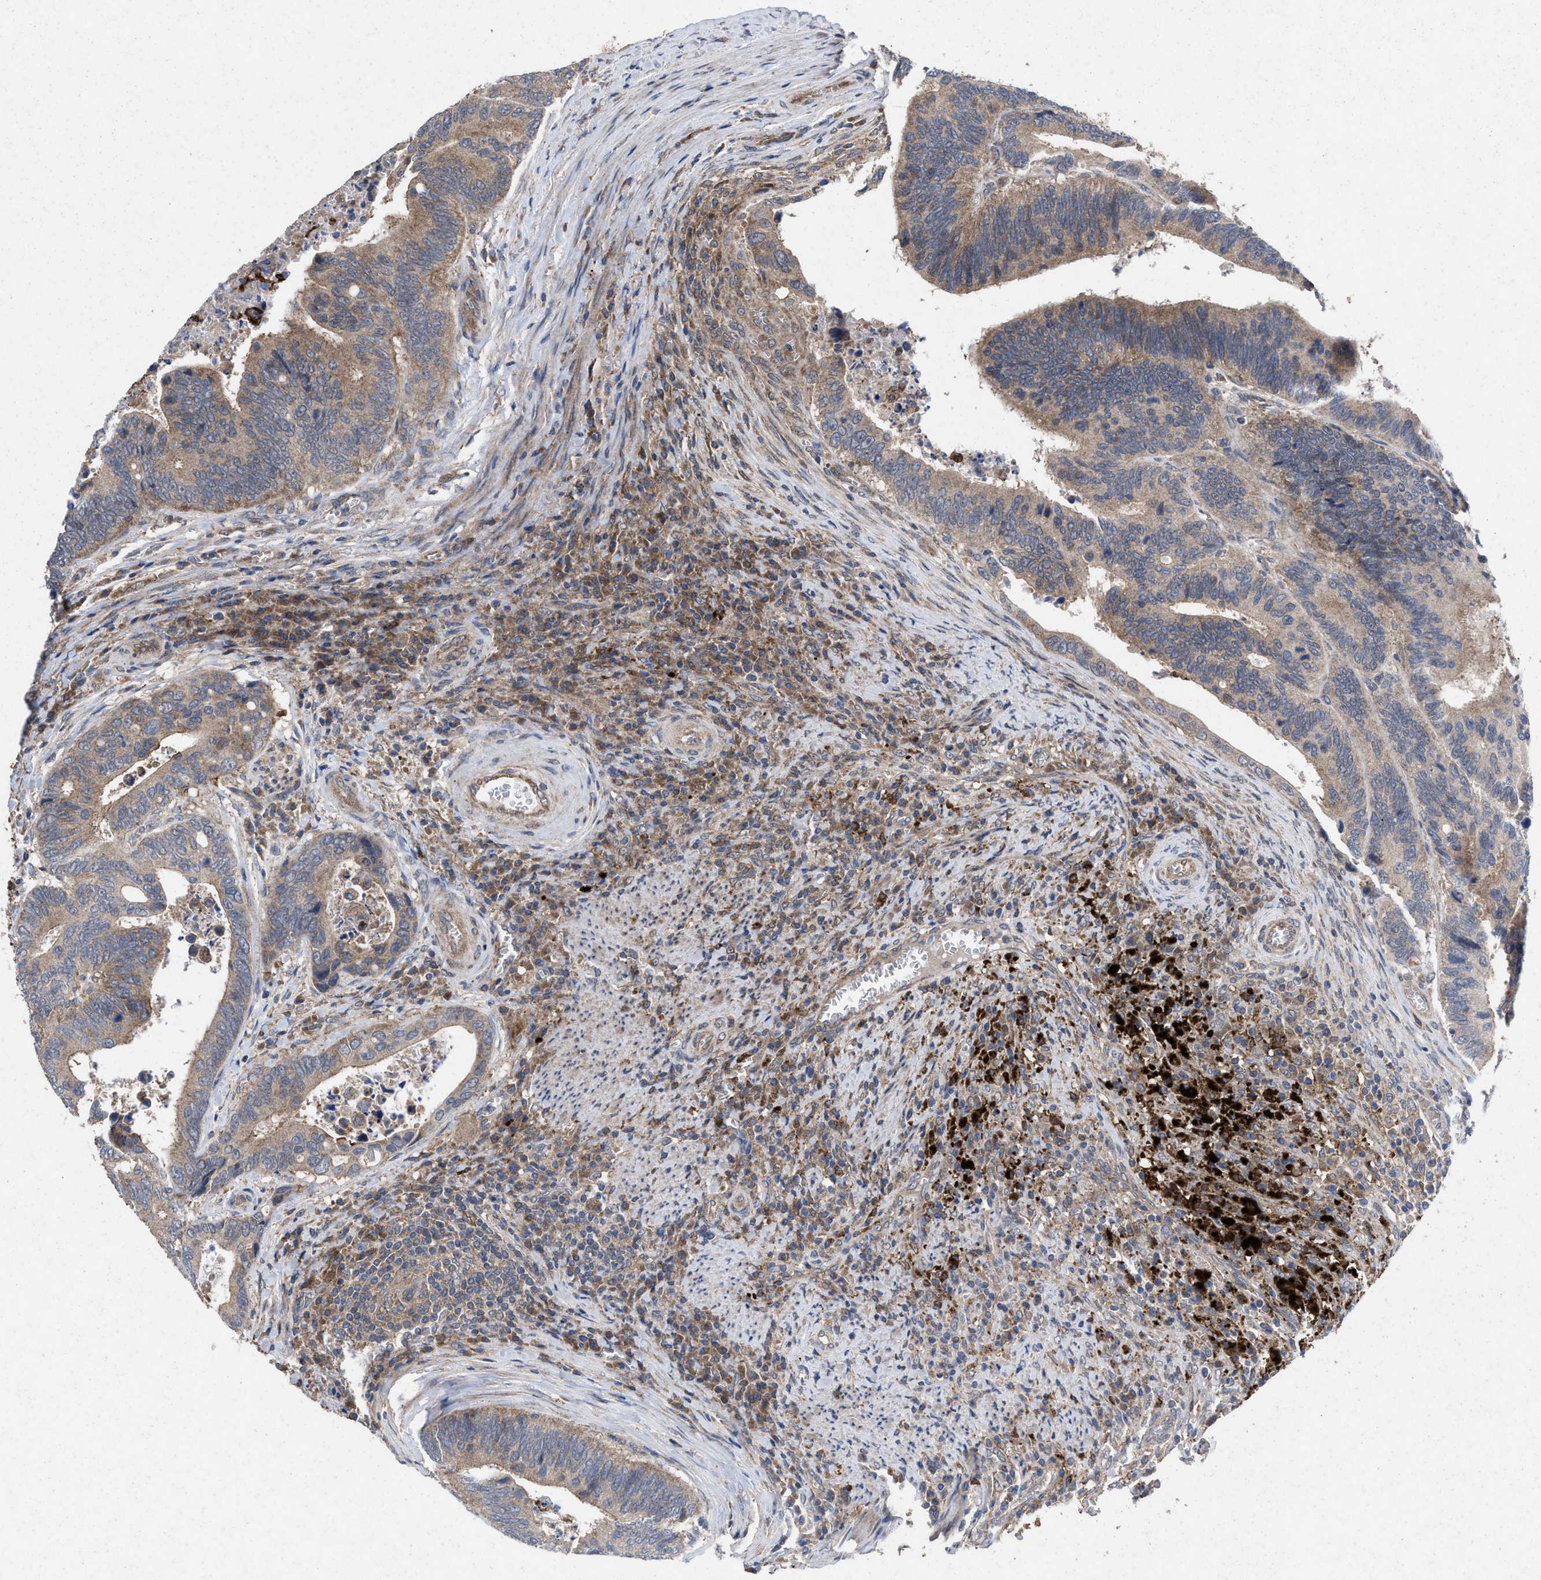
{"staining": {"intensity": "moderate", "quantity": ">75%", "location": "cytoplasmic/membranous"}, "tissue": "colorectal cancer", "cell_type": "Tumor cells", "image_type": "cancer", "snomed": [{"axis": "morphology", "description": "Inflammation, NOS"}, {"axis": "morphology", "description": "Adenocarcinoma, NOS"}, {"axis": "topography", "description": "Colon"}], "caption": "The immunohistochemical stain highlights moderate cytoplasmic/membranous expression in tumor cells of colorectal cancer tissue. (IHC, brightfield microscopy, high magnification).", "gene": "MSI2", "patient": {"sex": "male", "age": 72}}